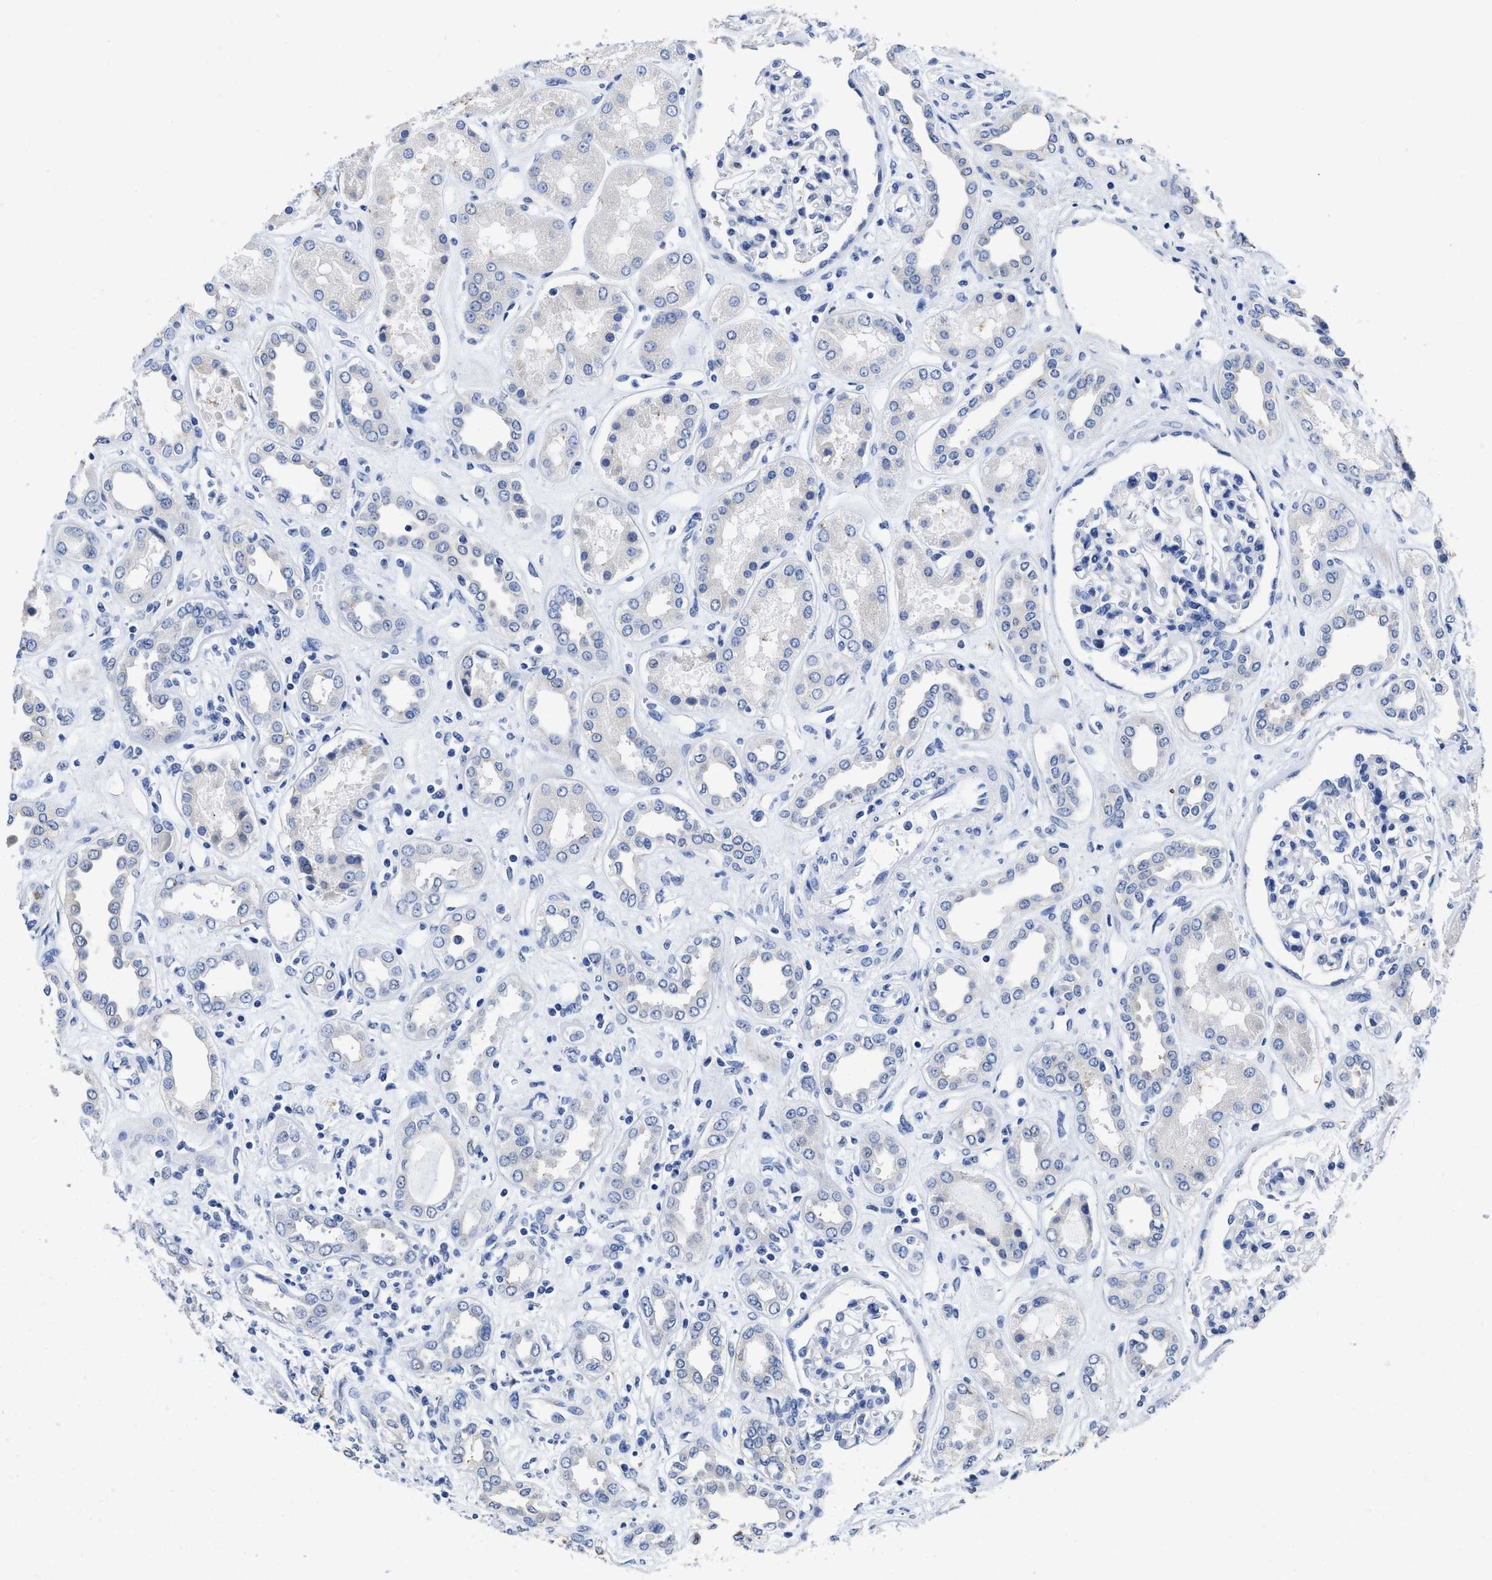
{"staining": {"intensity": "negative", "quantity": "none", "location": "none"}, "tissue": "kidney", "cell_type": "Cells in glomeruli", "image_type": "normal", "snomed": [{"axis": "morphology", "description": "Normal tissue, NOS"}, {"axis": "topography", "description": "Kidney"}], "caption": "The image displays no significant positivity in cells in glomeruli of kidney. (DAB (3,3'-diaminobenzidine) IHC visualized using brightfield microscopy, high magnification).", "gene": "HOOK1", "patient": {"sex": "male", "age": 59}}